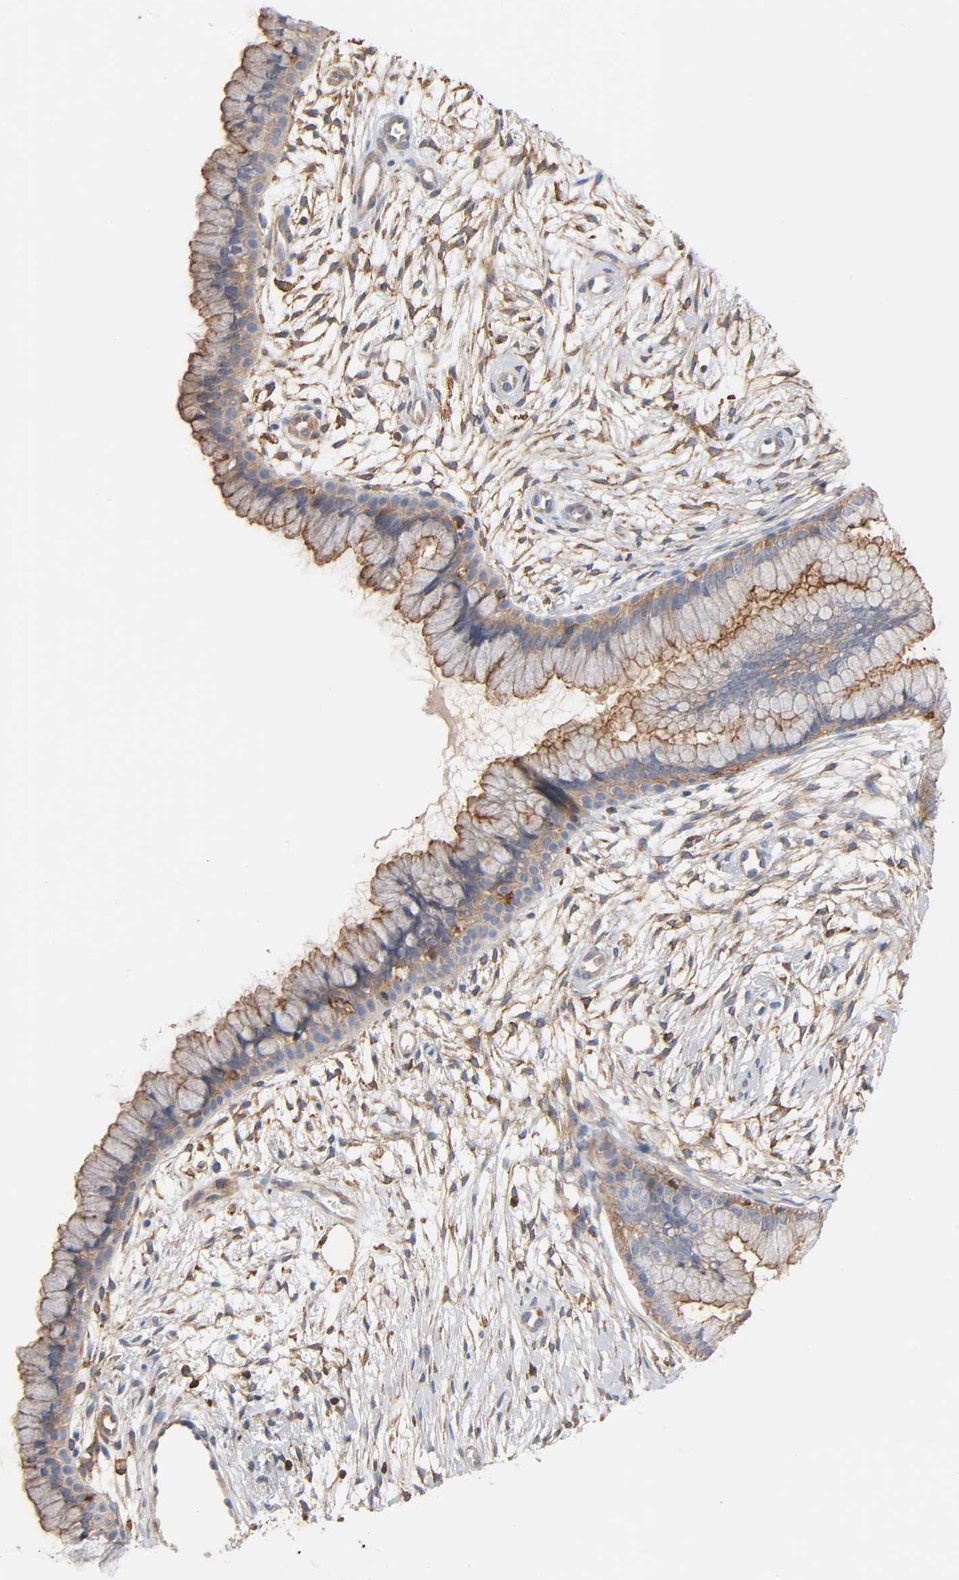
{"staining": {"intensity": "moderate", "quantity": ">75%", "location": "cytoplasmic/membranous"}, "tissue": "cervix", "cell_type": "Glandular cells", "image_type": "normal", "snomed": [{"axis": "morphology", "description": "Normal tissue, NOS"}, {"axis": "topography", "description": "Cervix"}], "caption": "Immunohistochemistry image of normal cervix: human cervix stained using immunohistochemistry exhibits medium levels of moderate protein expression localized specifically in the cytoplasmic/membranous of glandular cells, appearing as a cytoplasmic/membranous brown color.", "gene": "BIN1", "patient": {"sex": "female", "age": 39}}